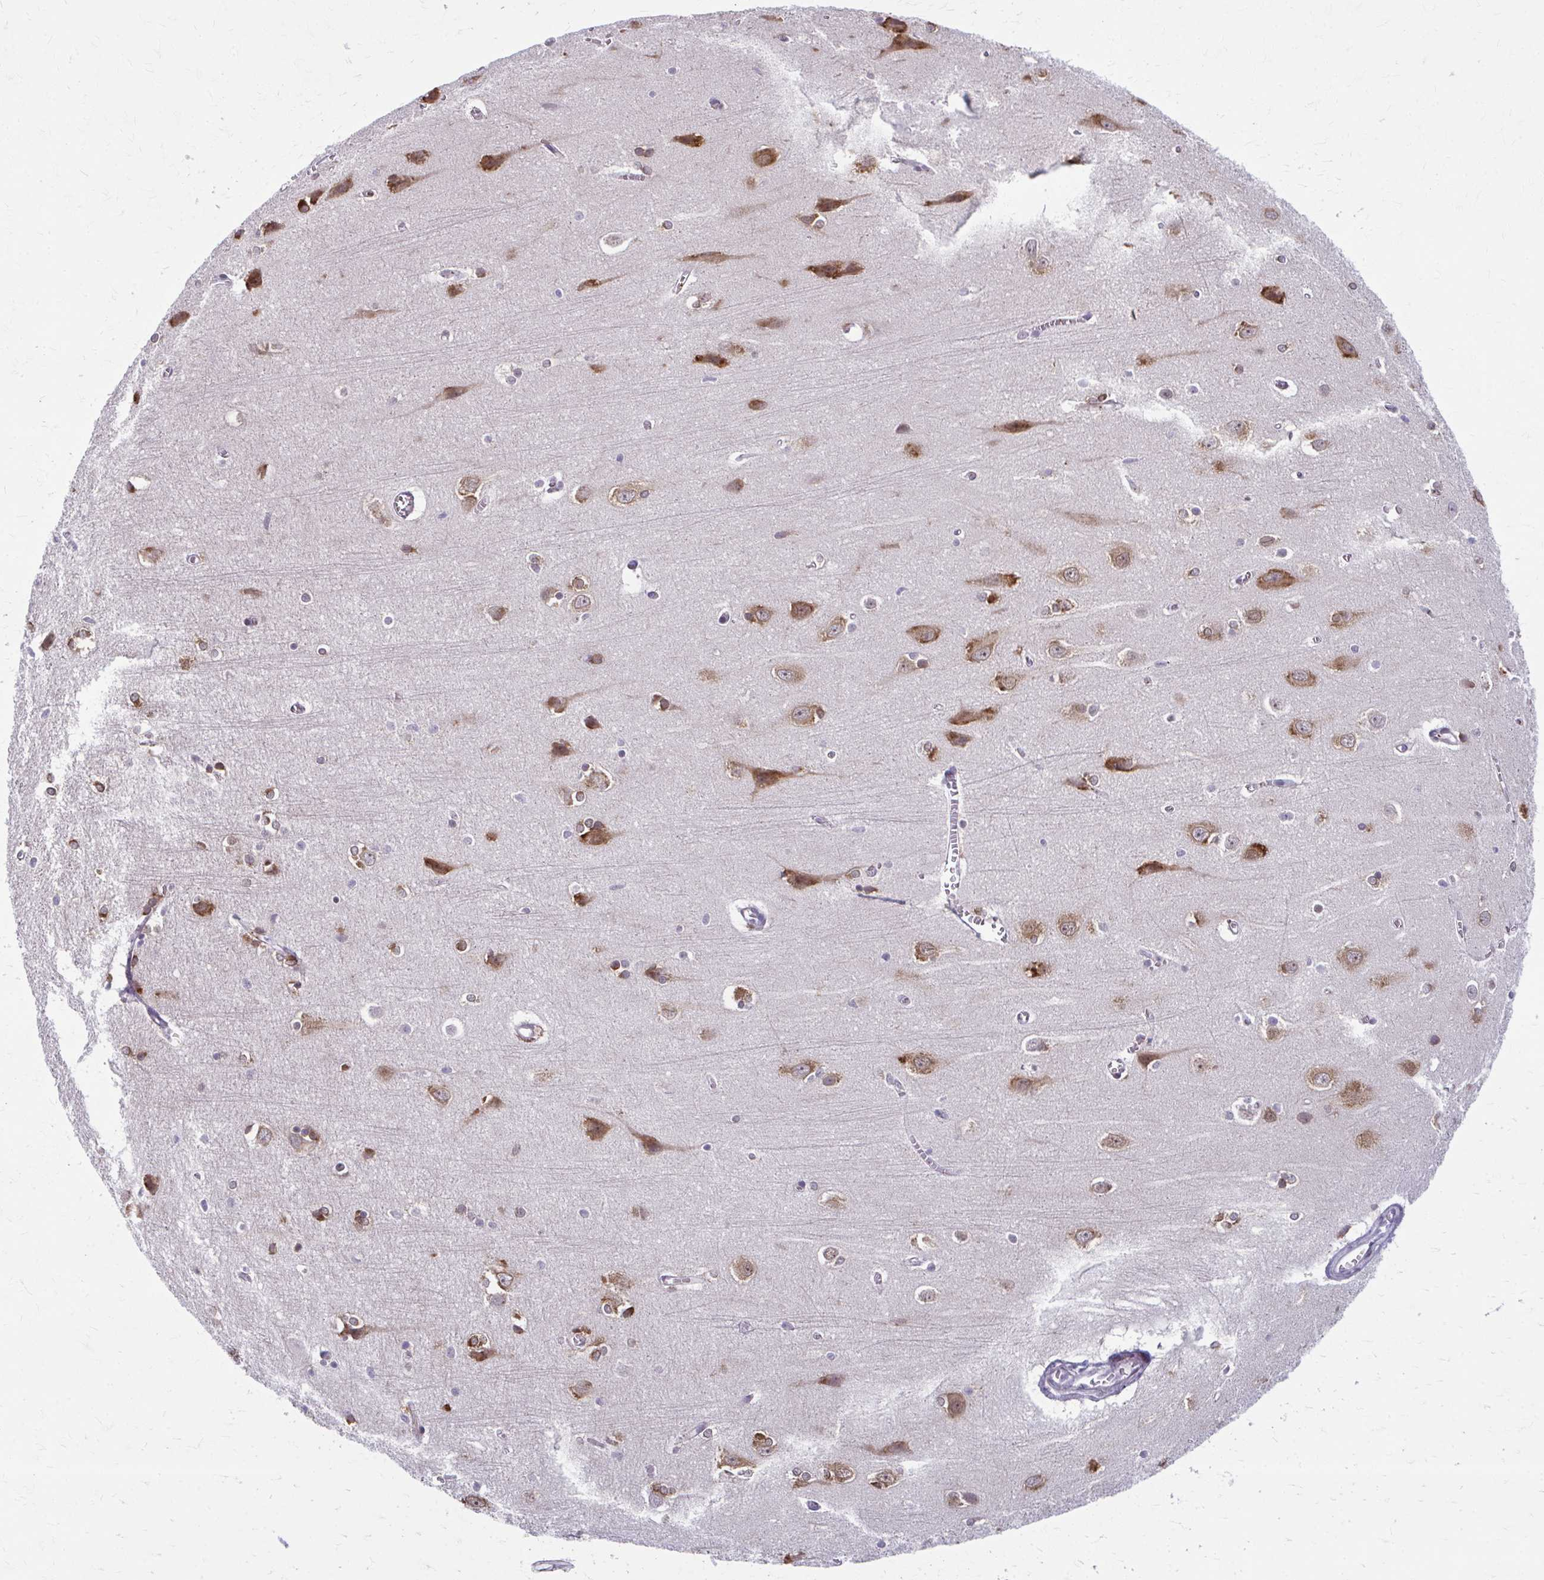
{"staining": {"intensity": "negative", "quantity": "none", "location": "none"}, "tissue": "cerebral cortex", "cell_type": "Endothelial cells", "image_type": "normal", "snomed": [{"axis": "morphology", "description": "Normal tissue, NOS"}, {"axis": "topography", "description": "Cerebral cortex"}], "caption": "This is a photomicrograph of IHC staining of normal cerebral cortex, which shows no expression in endothelial cells.", "gene": "MAF1", "patient": {"sex": "male", "age": 37}}